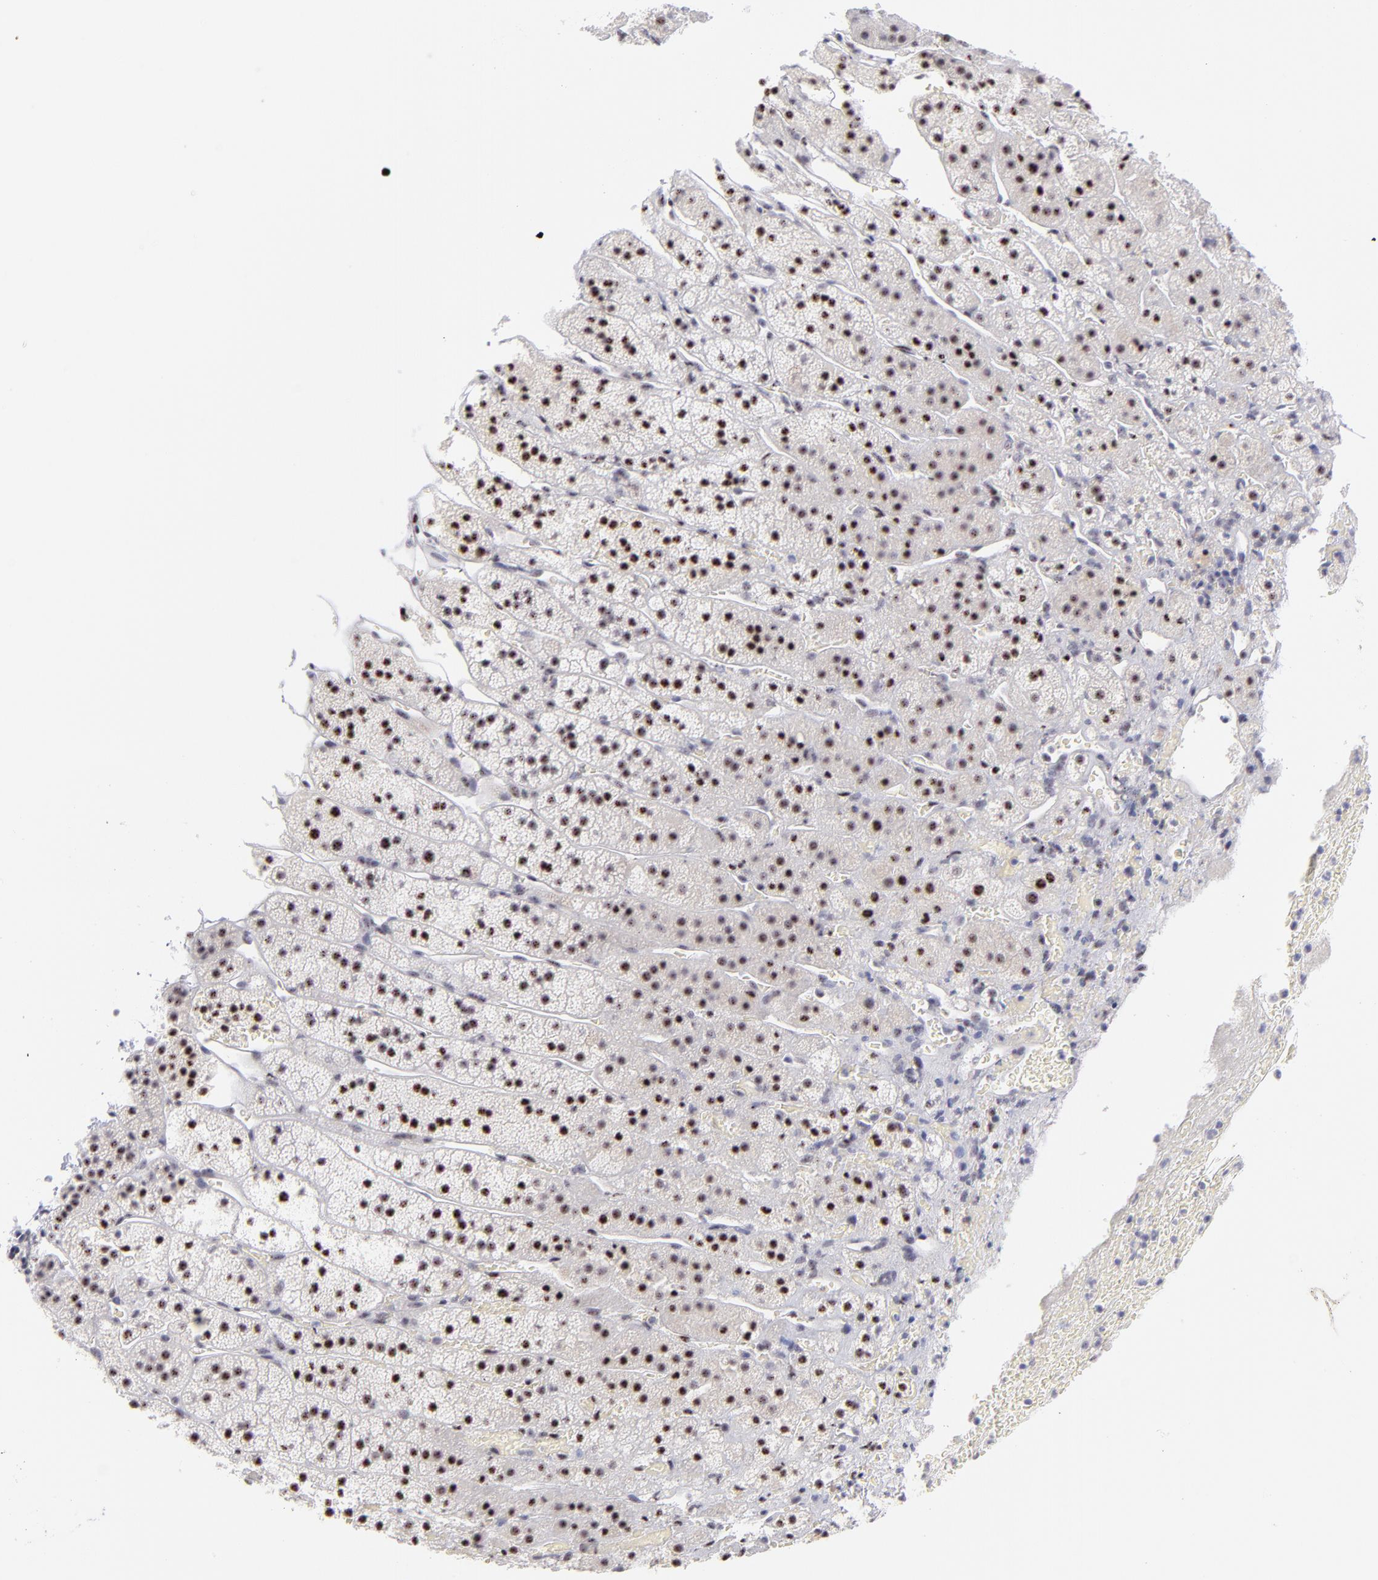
{"staining": {"intensity": "strong", "quantity": ">75%", "location": "nuclear"}, "tissue": "adrenal gland", "cell_type": "Glandular cells", "image_type": "normal", "snomed": [{"axis": "morphology", "description": "Normal tissue, NOS"}, {"axis": "topography", "description": "Adrenal gland"}], "caption": "Immunohistochemical staining of normal human adrenal gland exhibits high levels of strong nuclear positivity in about >75% of glandular cells. (Brightfield microscopy of DAB IHC at high magnification).", "gene": "CDC25C", "patient": {"sex": "female", "age": 44}}